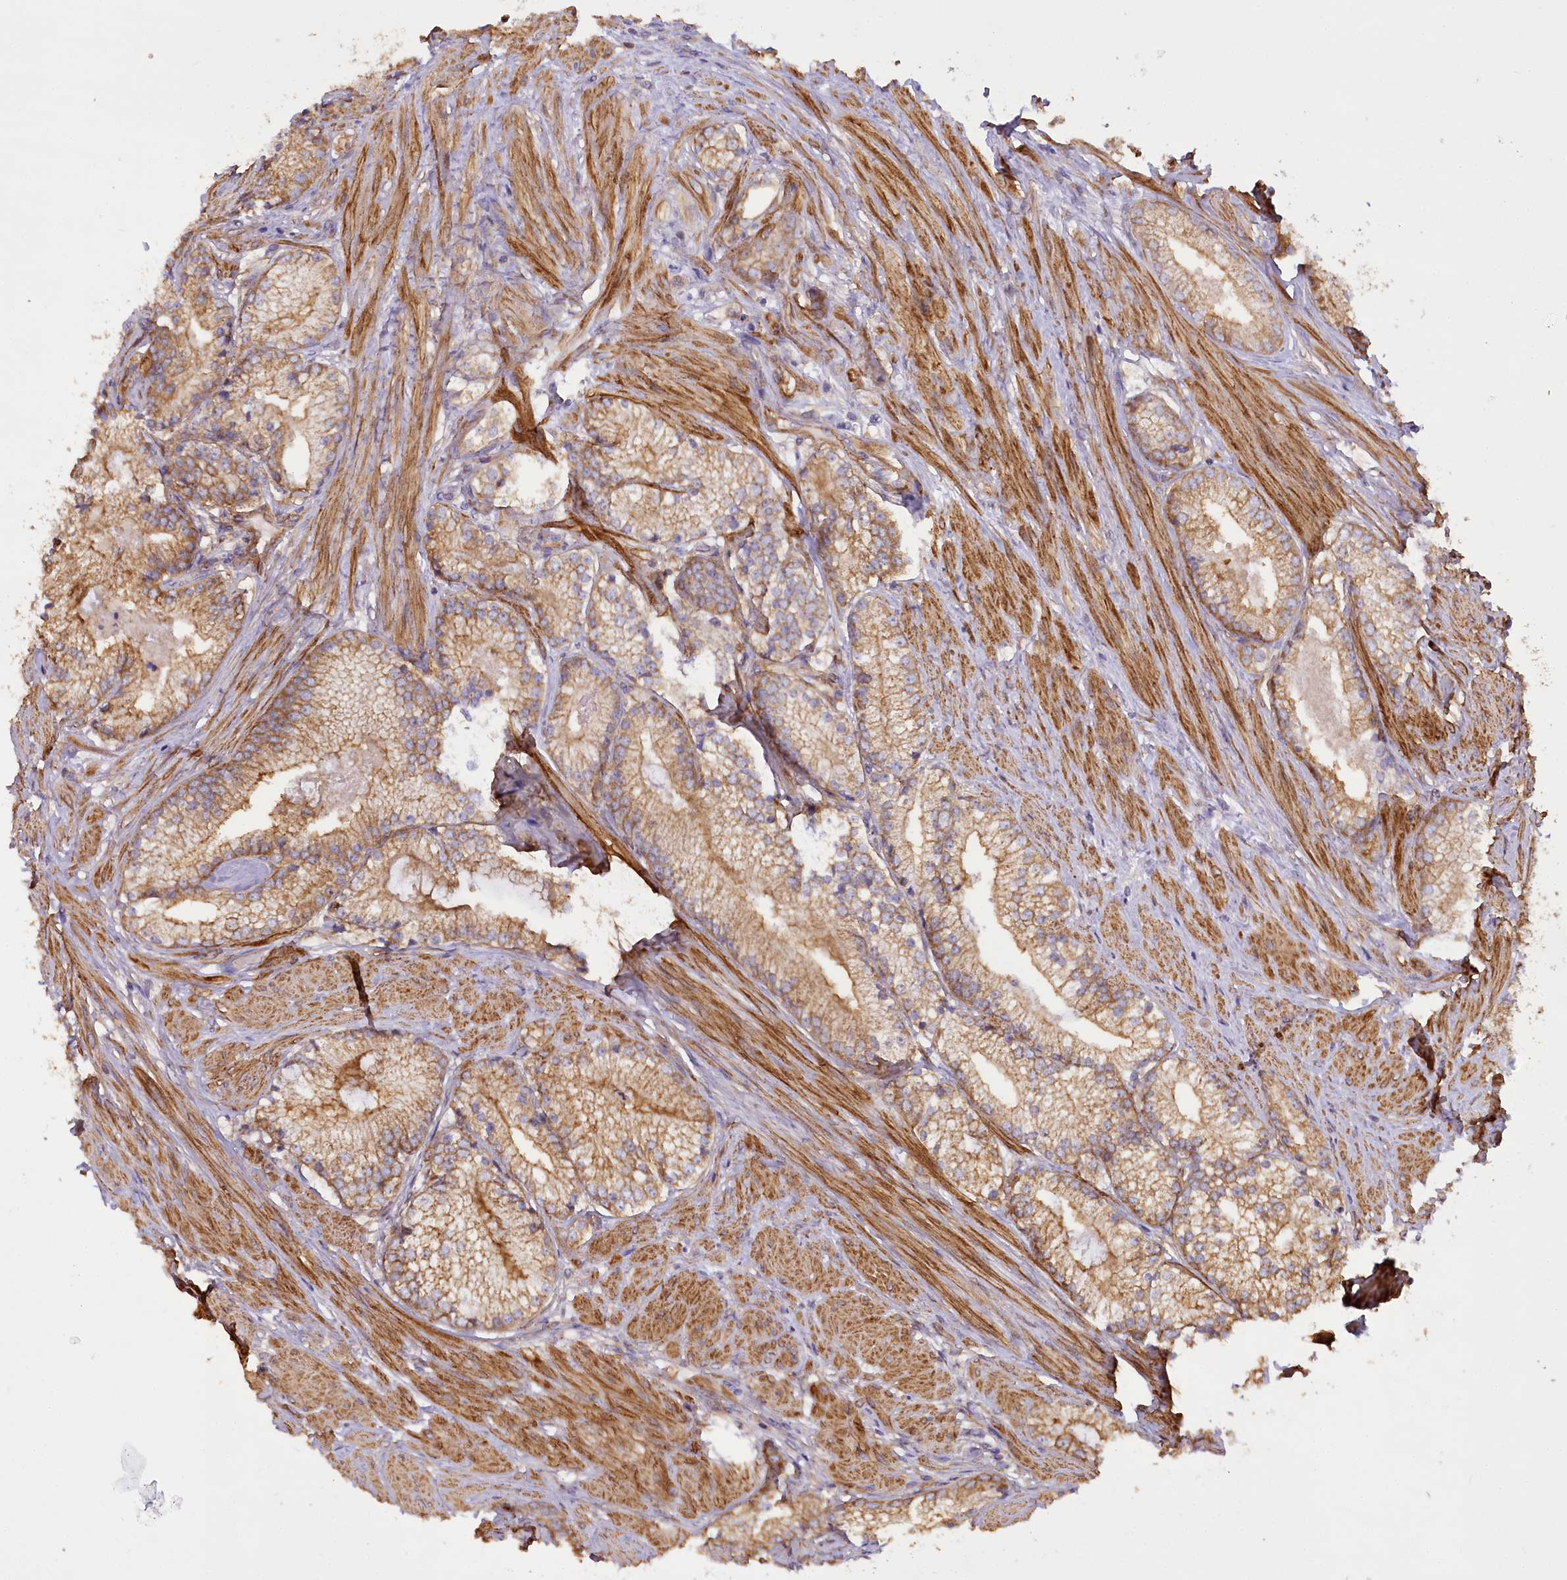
{"staining": {"intensity": "moderate", "quantity": ">75%", "location": "cytoplasmic/membranous"}, "tissue": "prostate cancer", "cell_type": "Tumor cells", "image_type": "cancer", "snomed": [{"axis": "morphology", "description": "Adenocarcinoma, High grade"}, {"axis": "topography", "description": "Prostate"}], "caption": "Moderate cytoplasmic/membranous protein staining is present in approximately >75% of tumor cells in high-grade adenocarcinoma (prostate).", "gene": "SYNPO2", "patient": {"sex": "male", "age": 66}}